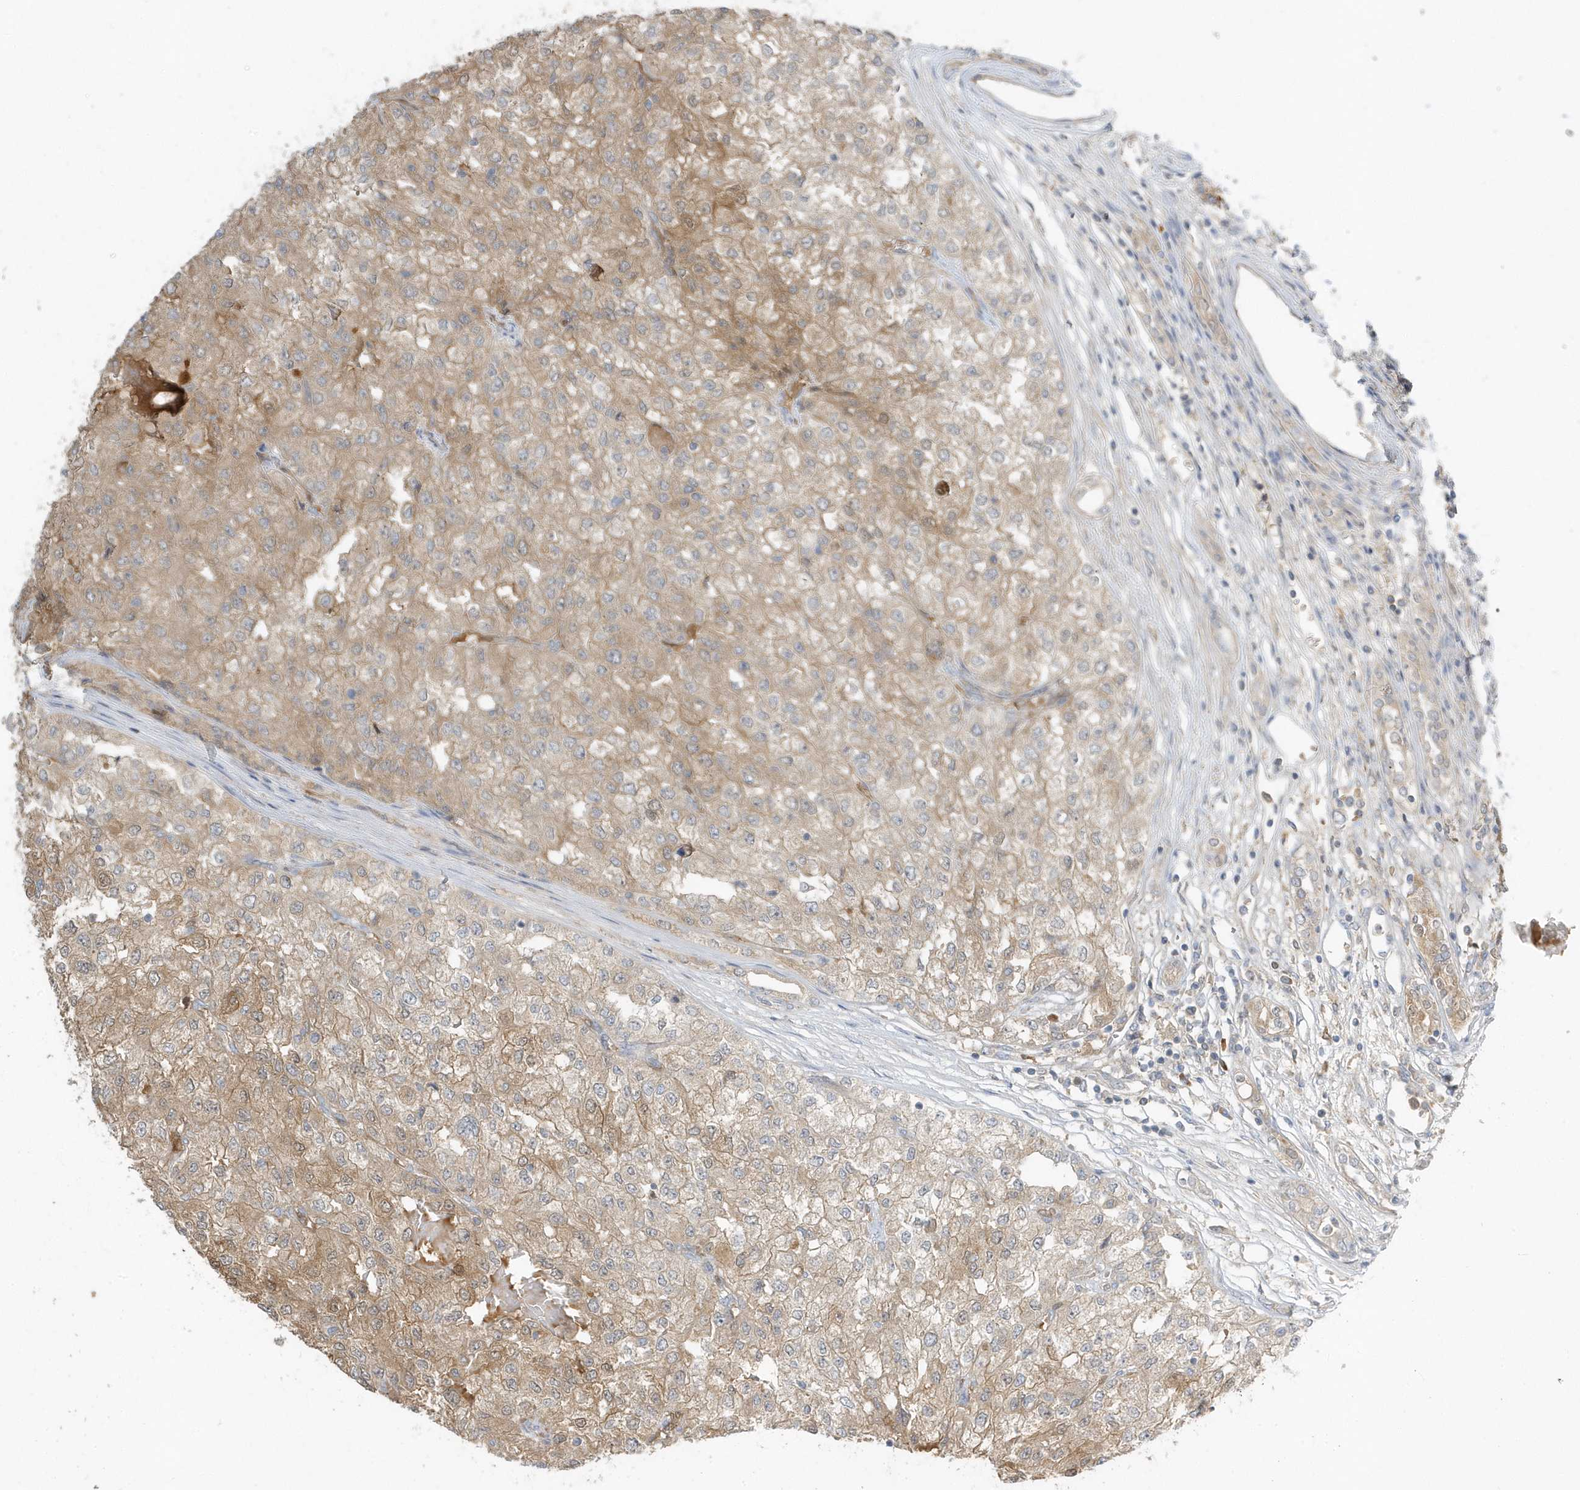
{"staining": {"intensity": "moderate", "quantity": "25%-75%", "location": "cytoplasmic/membranous"}, "tissue": "renal cancer", "cell_type": "Tumor cells", "image_type": "cancer", "snomed": [{"axis": "morphology", "description": "Adenocarcinoma, NOS"}, {"axis": "topography", "description": "Kidney"}], "caption": "Immunohistochemistry (IHC) histopathology image of human adenocarcinoma (renal) stained for a protein (brown), which reveals medium levels of moderate cytoplasmic/membranous positivity in about 25%-75% of tumor cells.", "gene": "USP53", "patient": {"sex": "female", "age": 54}}